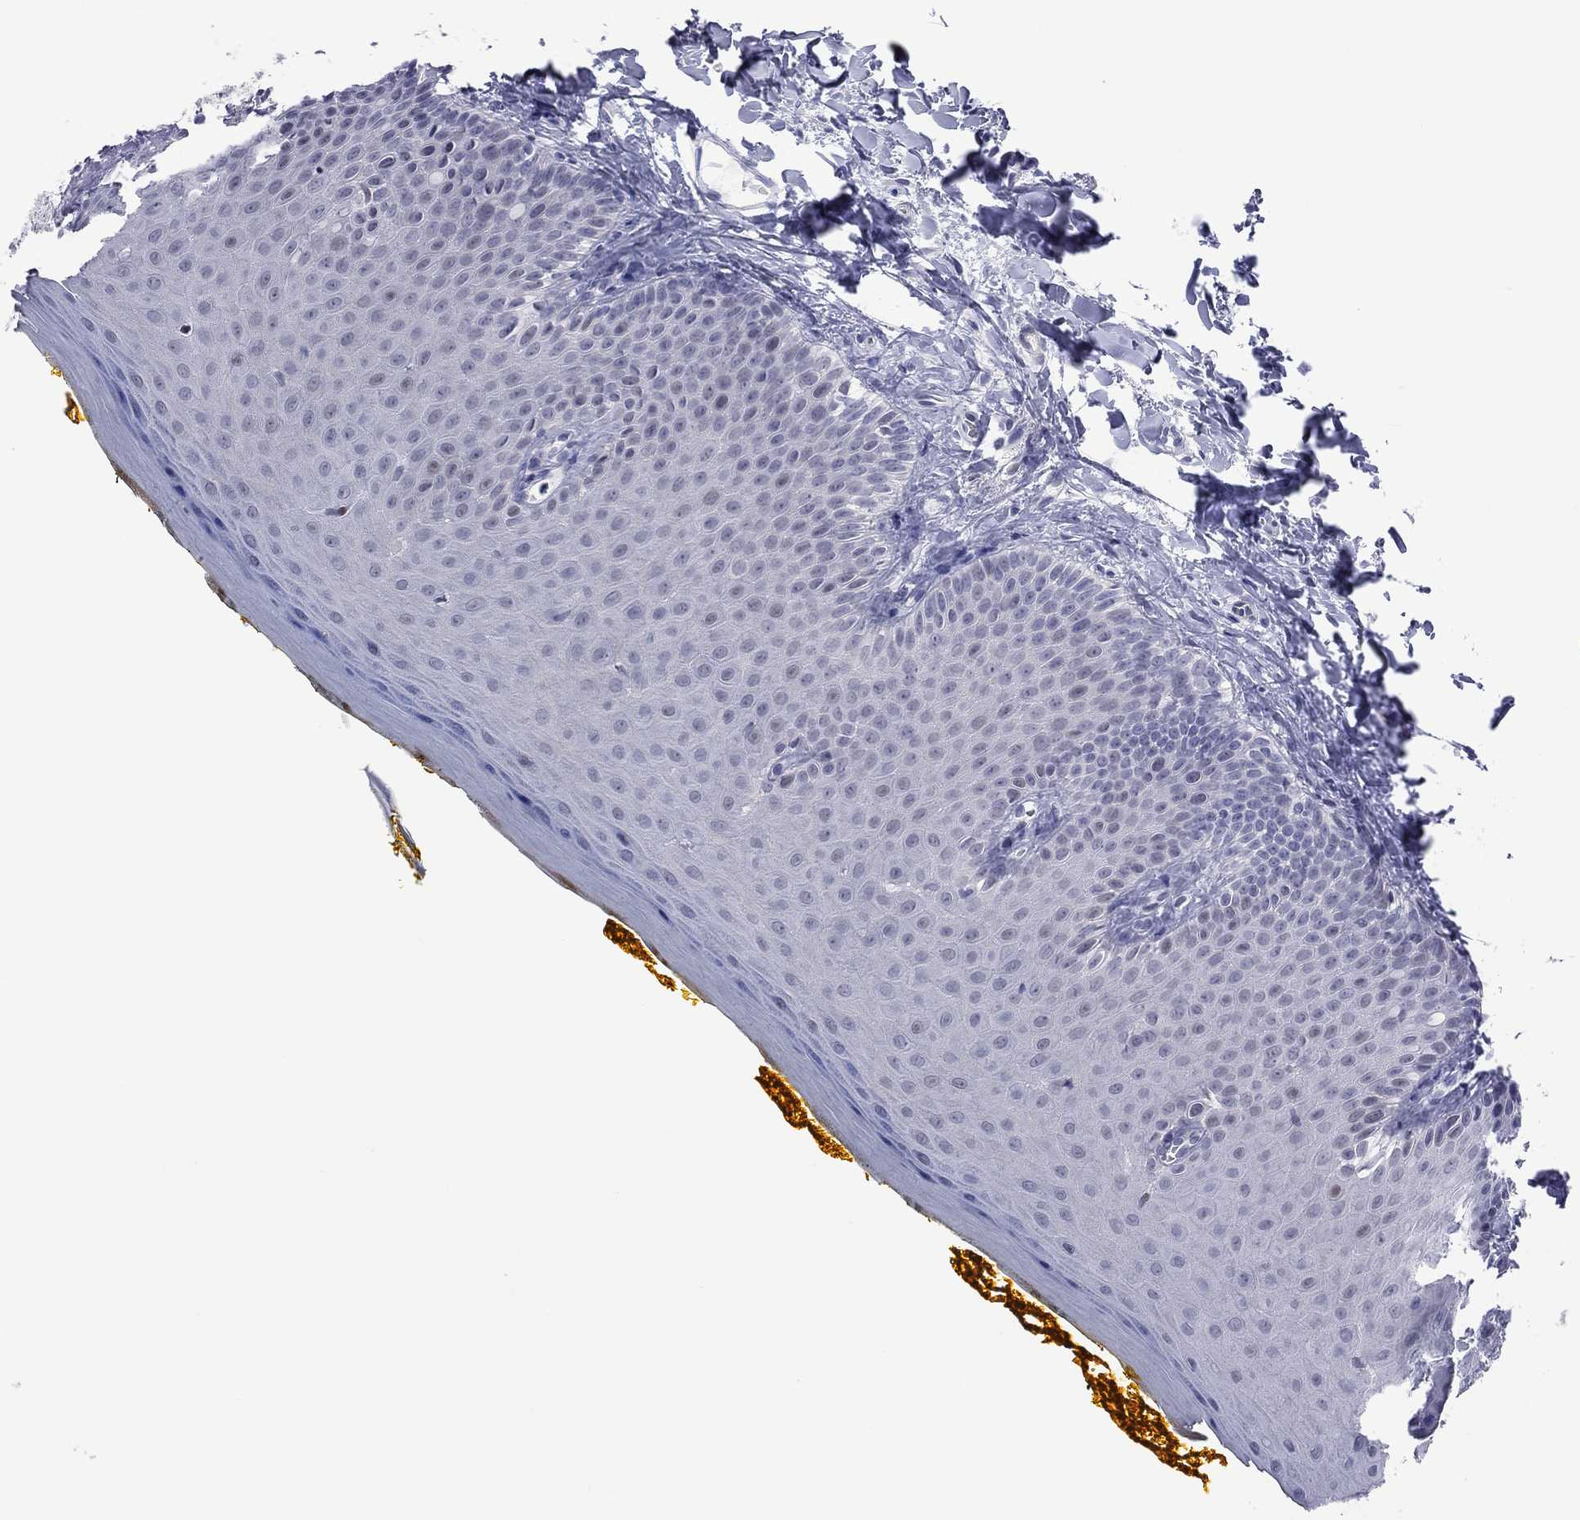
{"staining": {"intensity": "negative", "quantity": "none", "location": "none"}, "tissue": "oral mucosa", "cell_type": "Squamous epithelial cells", "image_type": "normal", "snomed": [{"axis": "morphology", "description": "Normal tissue, NOS"}, {"axis": "topography", "description": "Oral tissue"}], "caption": "DAB immunohistochemical staining of normal human oral mucosa demonstrates no significant staining in squamous epithelial cells. (DAB (3,3'-diaminobenzidine) immunohistochemistry (IHC) visualized using brightfield microscopy, high magnification).", "gene": "POU5F2", "patient": {"sex": "female", "age": 43}}